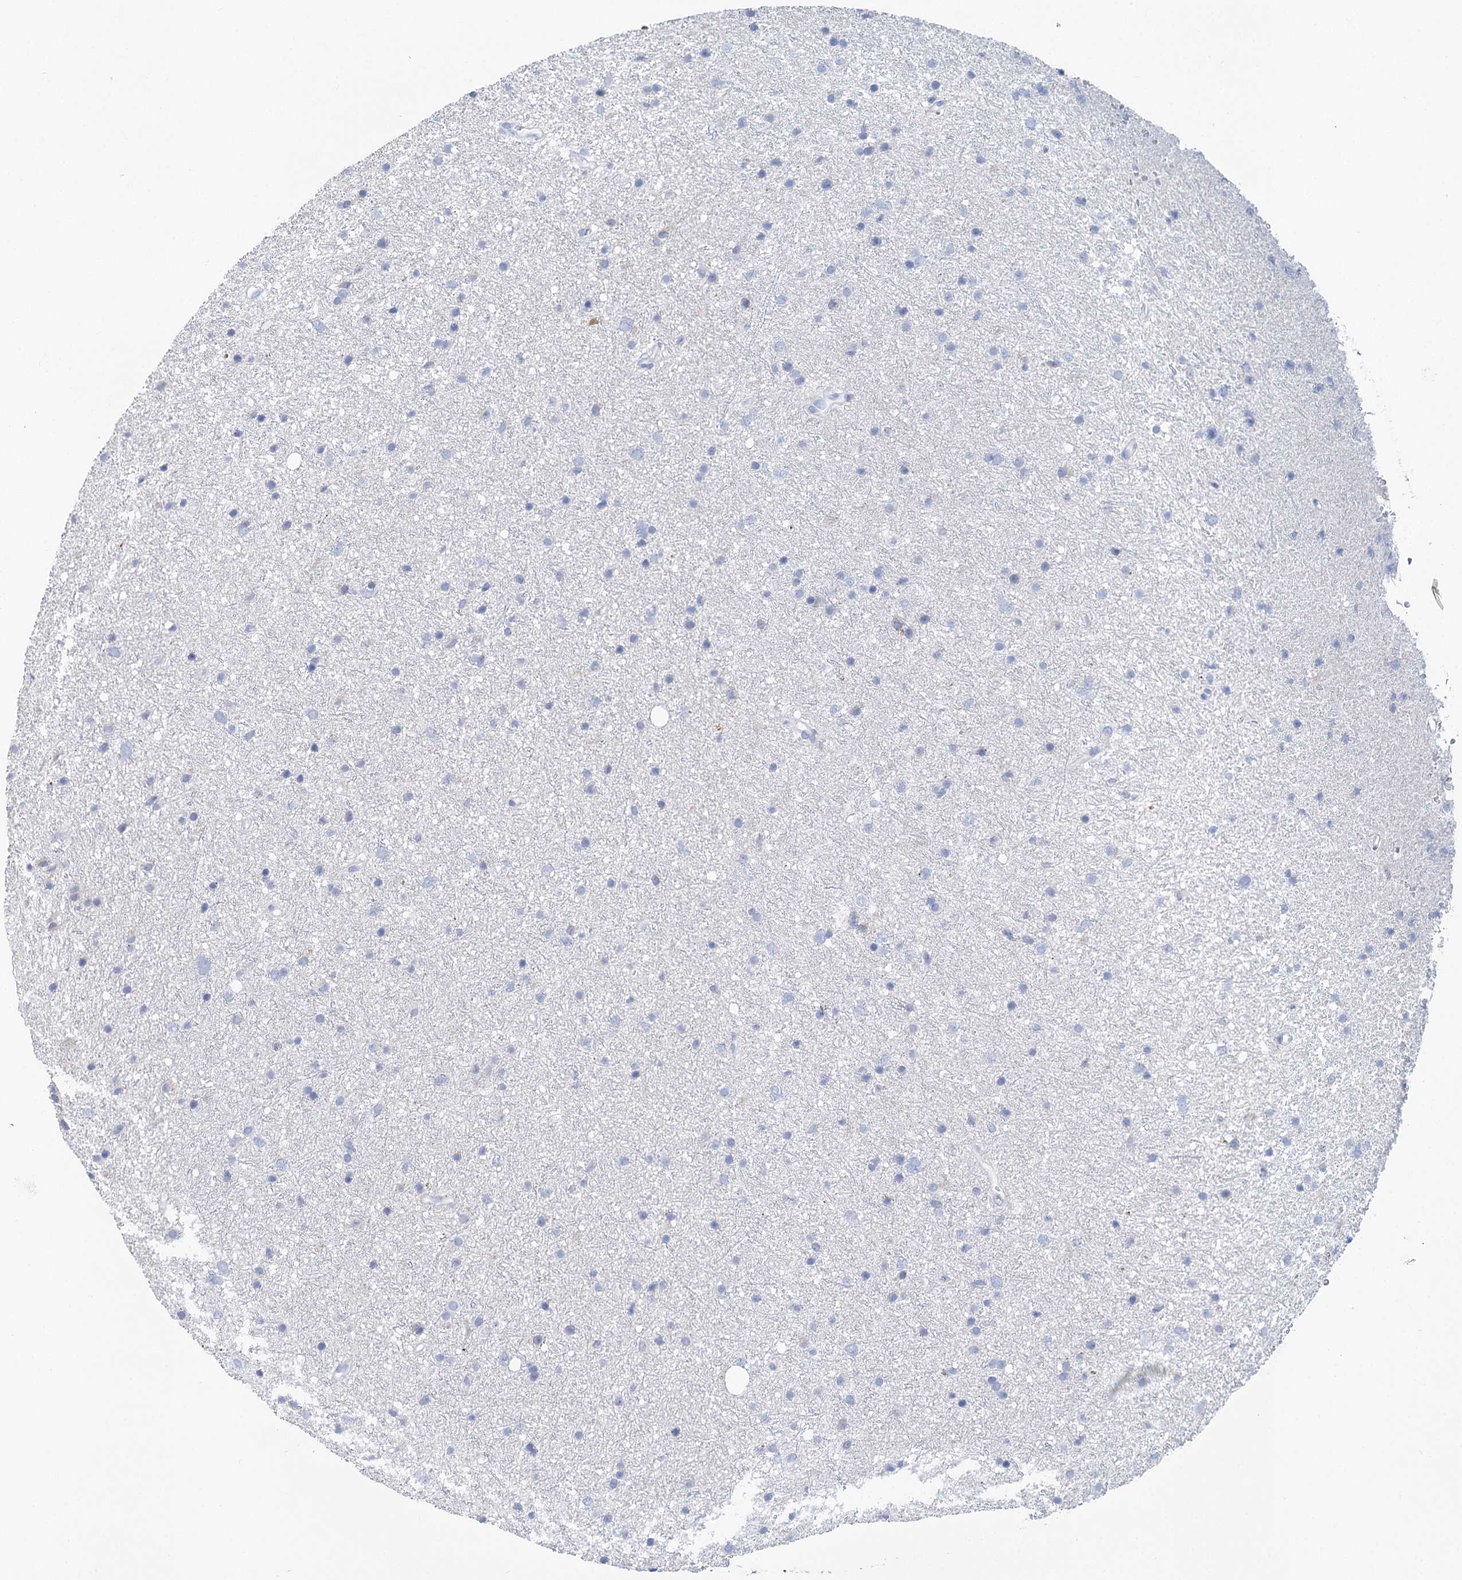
{"staining": {"intensity": "negative", "quantity": "none", "location": "none"}, "tissue": "glioma", "cell_type": "Tumor cells", "image_type": "cancer", "snomed": [{"axis": "morphology", "description": "Glioma, malignant, Low grade"}, {"axis": "topography", "description": "Cerebral cortex"}], "caption": "This is an IHC photomicrograph of human low-grade glioma (malignant). There is no staining in tumor cells.", "gene": "METTL7B", "patient": {"sex": "female", "age": 39}}